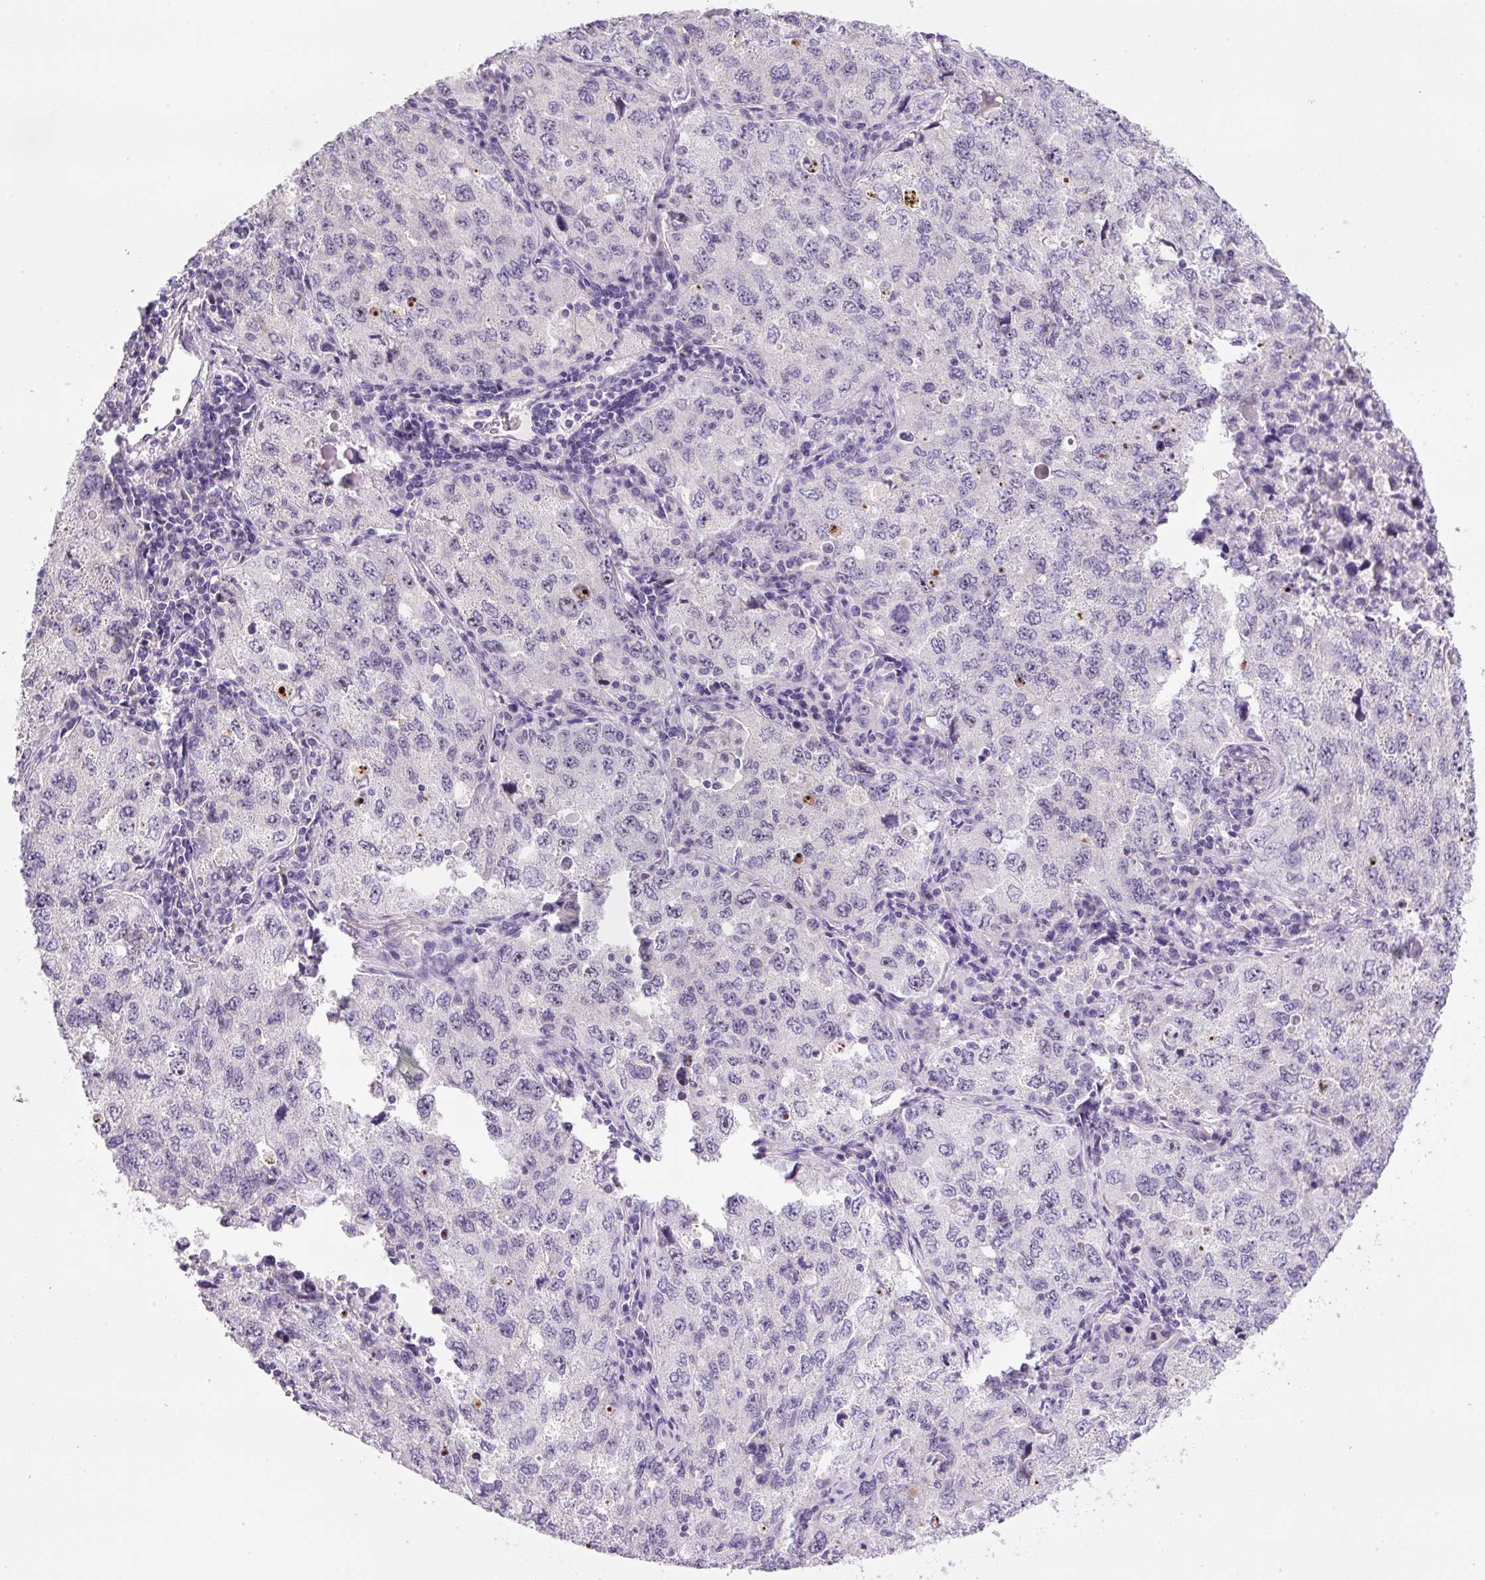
{"staining": {"intensity": "negative", "quantity": "none", "location": "none"}, "tissue": "lung cancer", "cell_type": "Tumor cells", "image_type": "cancer", "snomed": [{"axis": "morphology", "description": "Adenocarcinoma, NOS"}, {"axis": "topography", "description": "Lung"}], "caption": "Human lung cancer (adenocarcinoma) stained for a protein using IHC shows no staining in tumor cells.", "gene": "TMEM151B", "patient": {"sex": "female", "age": 57}}